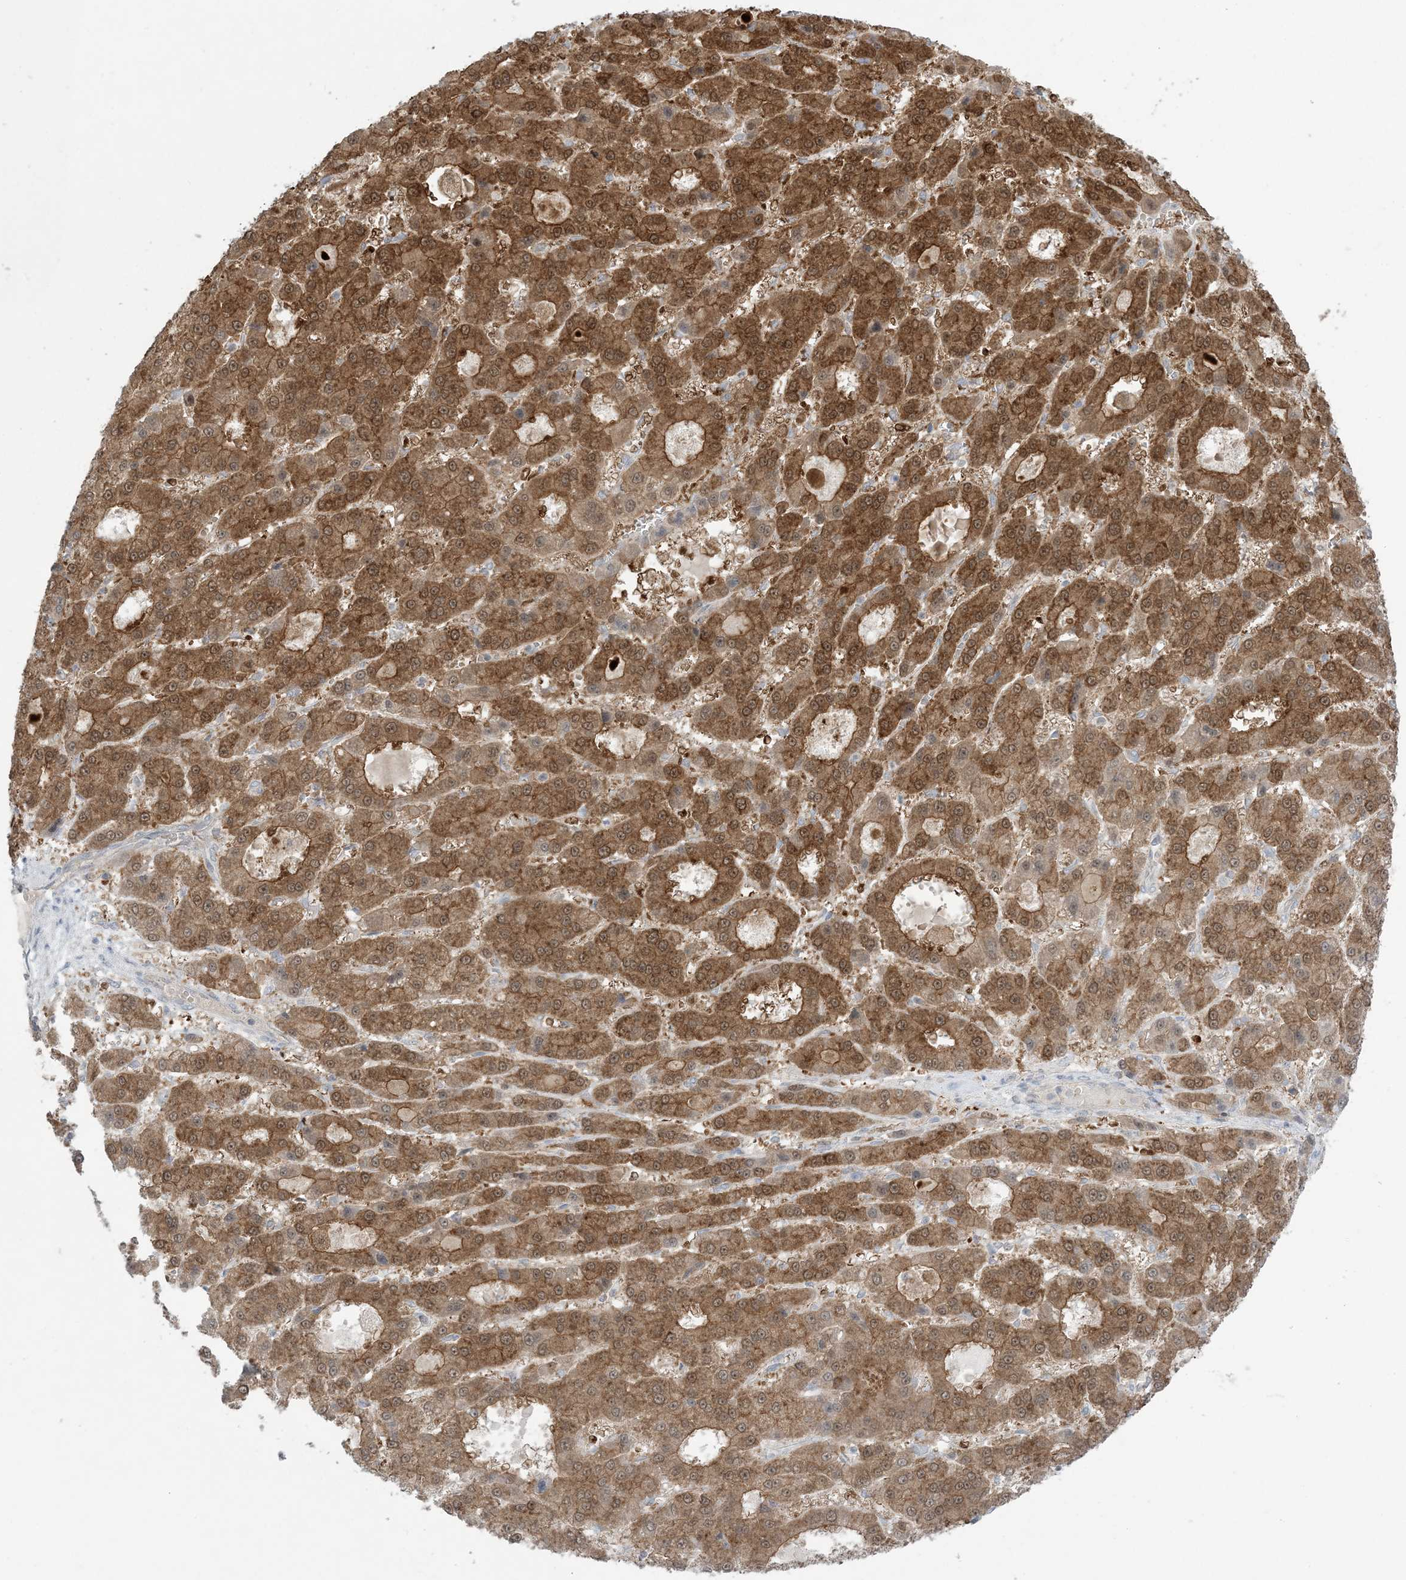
{"staining": {"intensity": "strong", "quantity": ">75%", "location": "cytoplasmic/membranous,nuclear"}, "tissue": "liver cancer", "cell_type": "Tumor cells", "image_type": "cancer", "snomed": [{"axis": "morphology", "description": "Carcinoma, Hepatocellular, NOS"}, {"axis": "topography", "description": "Liver"}], "caption": "Immunohistochemical staining of hepatocellular carcinoma (liver) displays strong cytoplasmic/membranous and nuclear protein staining in about >75% of tumor cells. (IHC, brightfield microscopy, high magnification).", "gene": "NRBP2", "patient": {"sex": "male", "age": 70}}